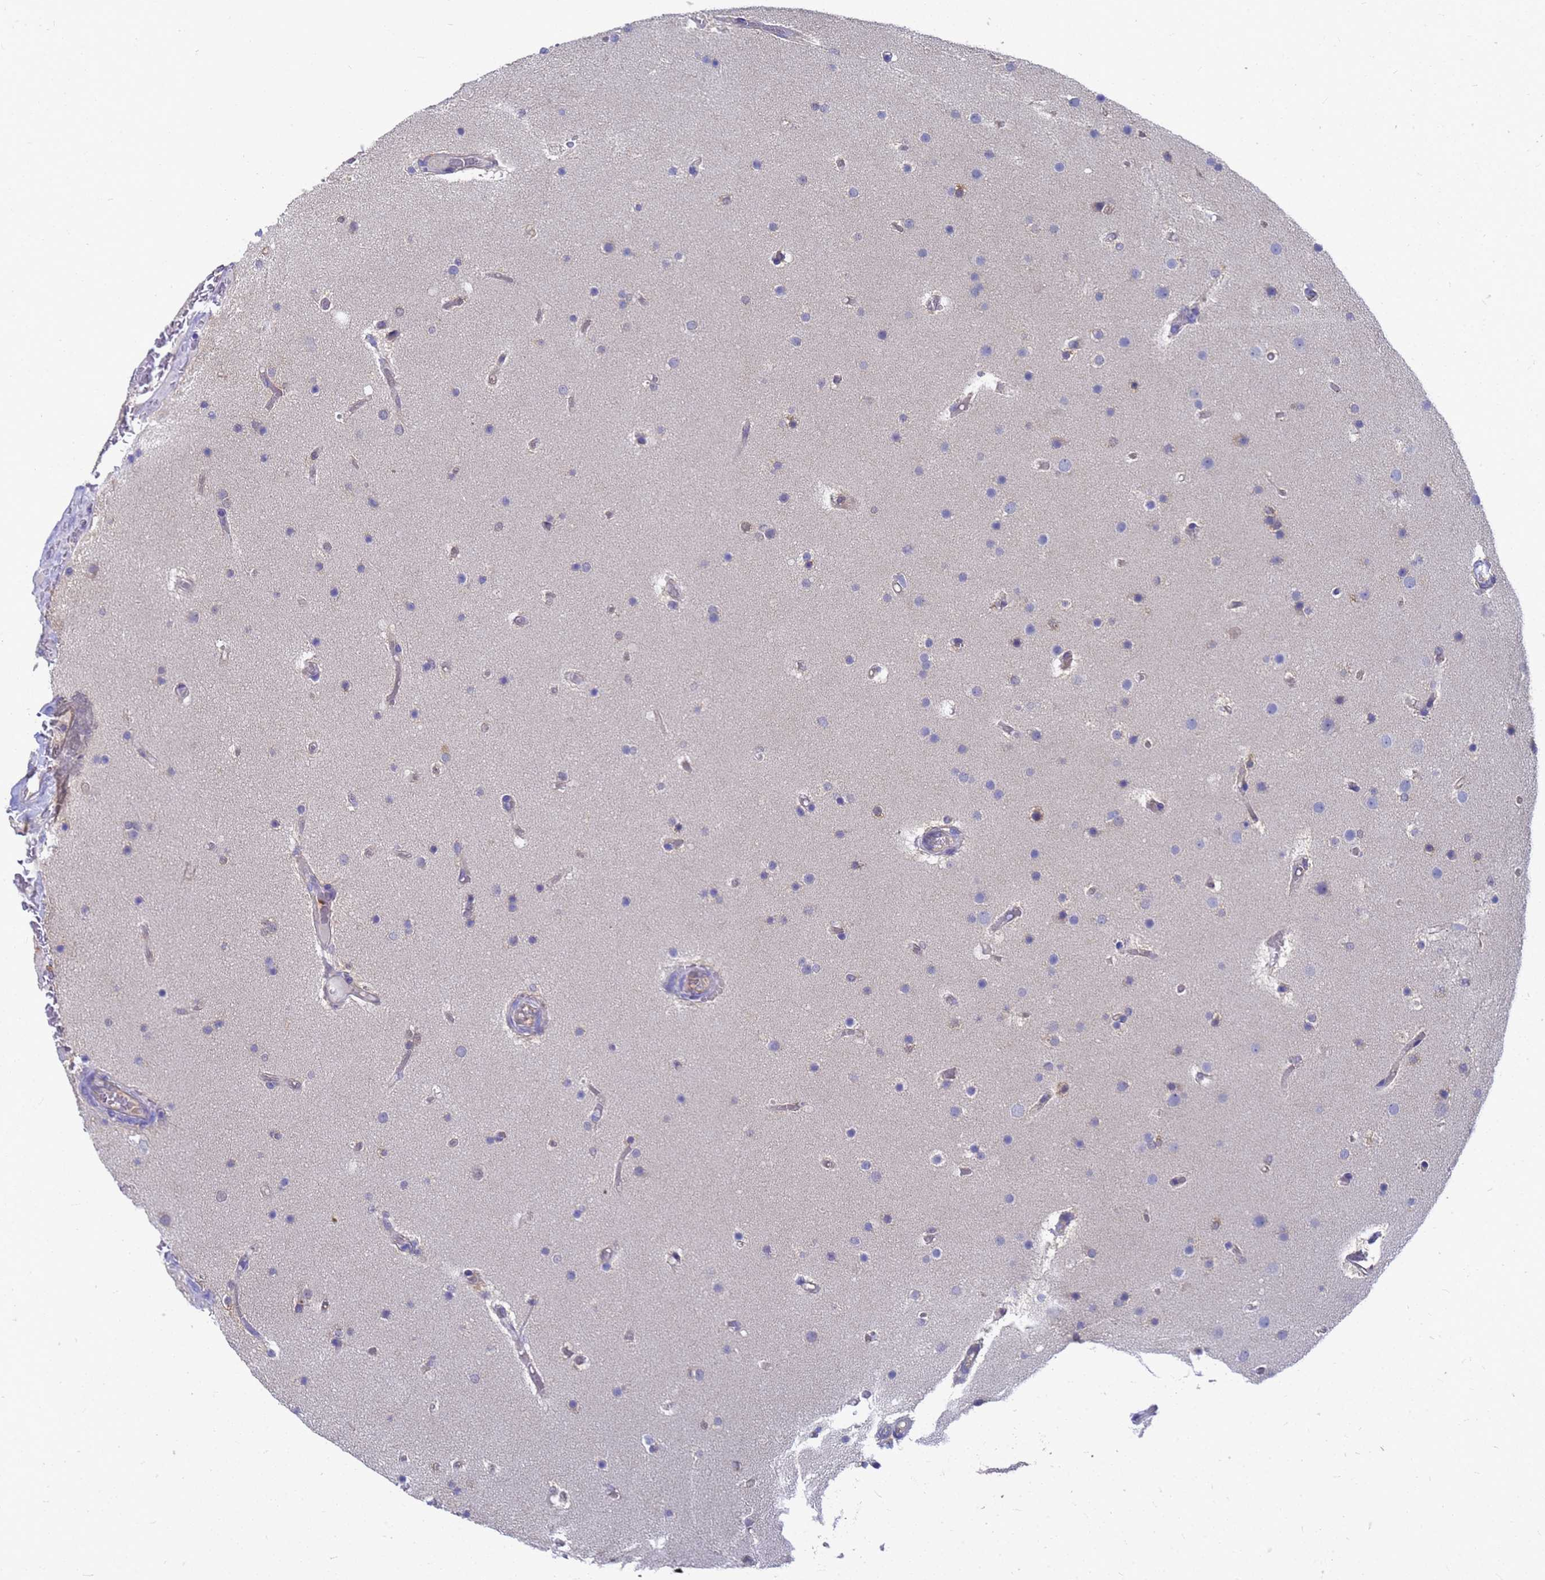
{"staining": {"intensity": "negative", "quantity": "none", "location": "none"}, "tissue": "glioma", "cell_type": "Tumor cells", "image_type": "cancer", "snomed": [{"axis": "morphology", "description": "Glioma, malignant, High grade"}, {"axis": "topography", "description": "Cerebral cortex"}], "caption": "Immunohistochemical staining of glioma demonstrates no significant expression in tumor cells.", "gene": "SLC35E2B", "patient": {"sex": "female", "age": 36}}